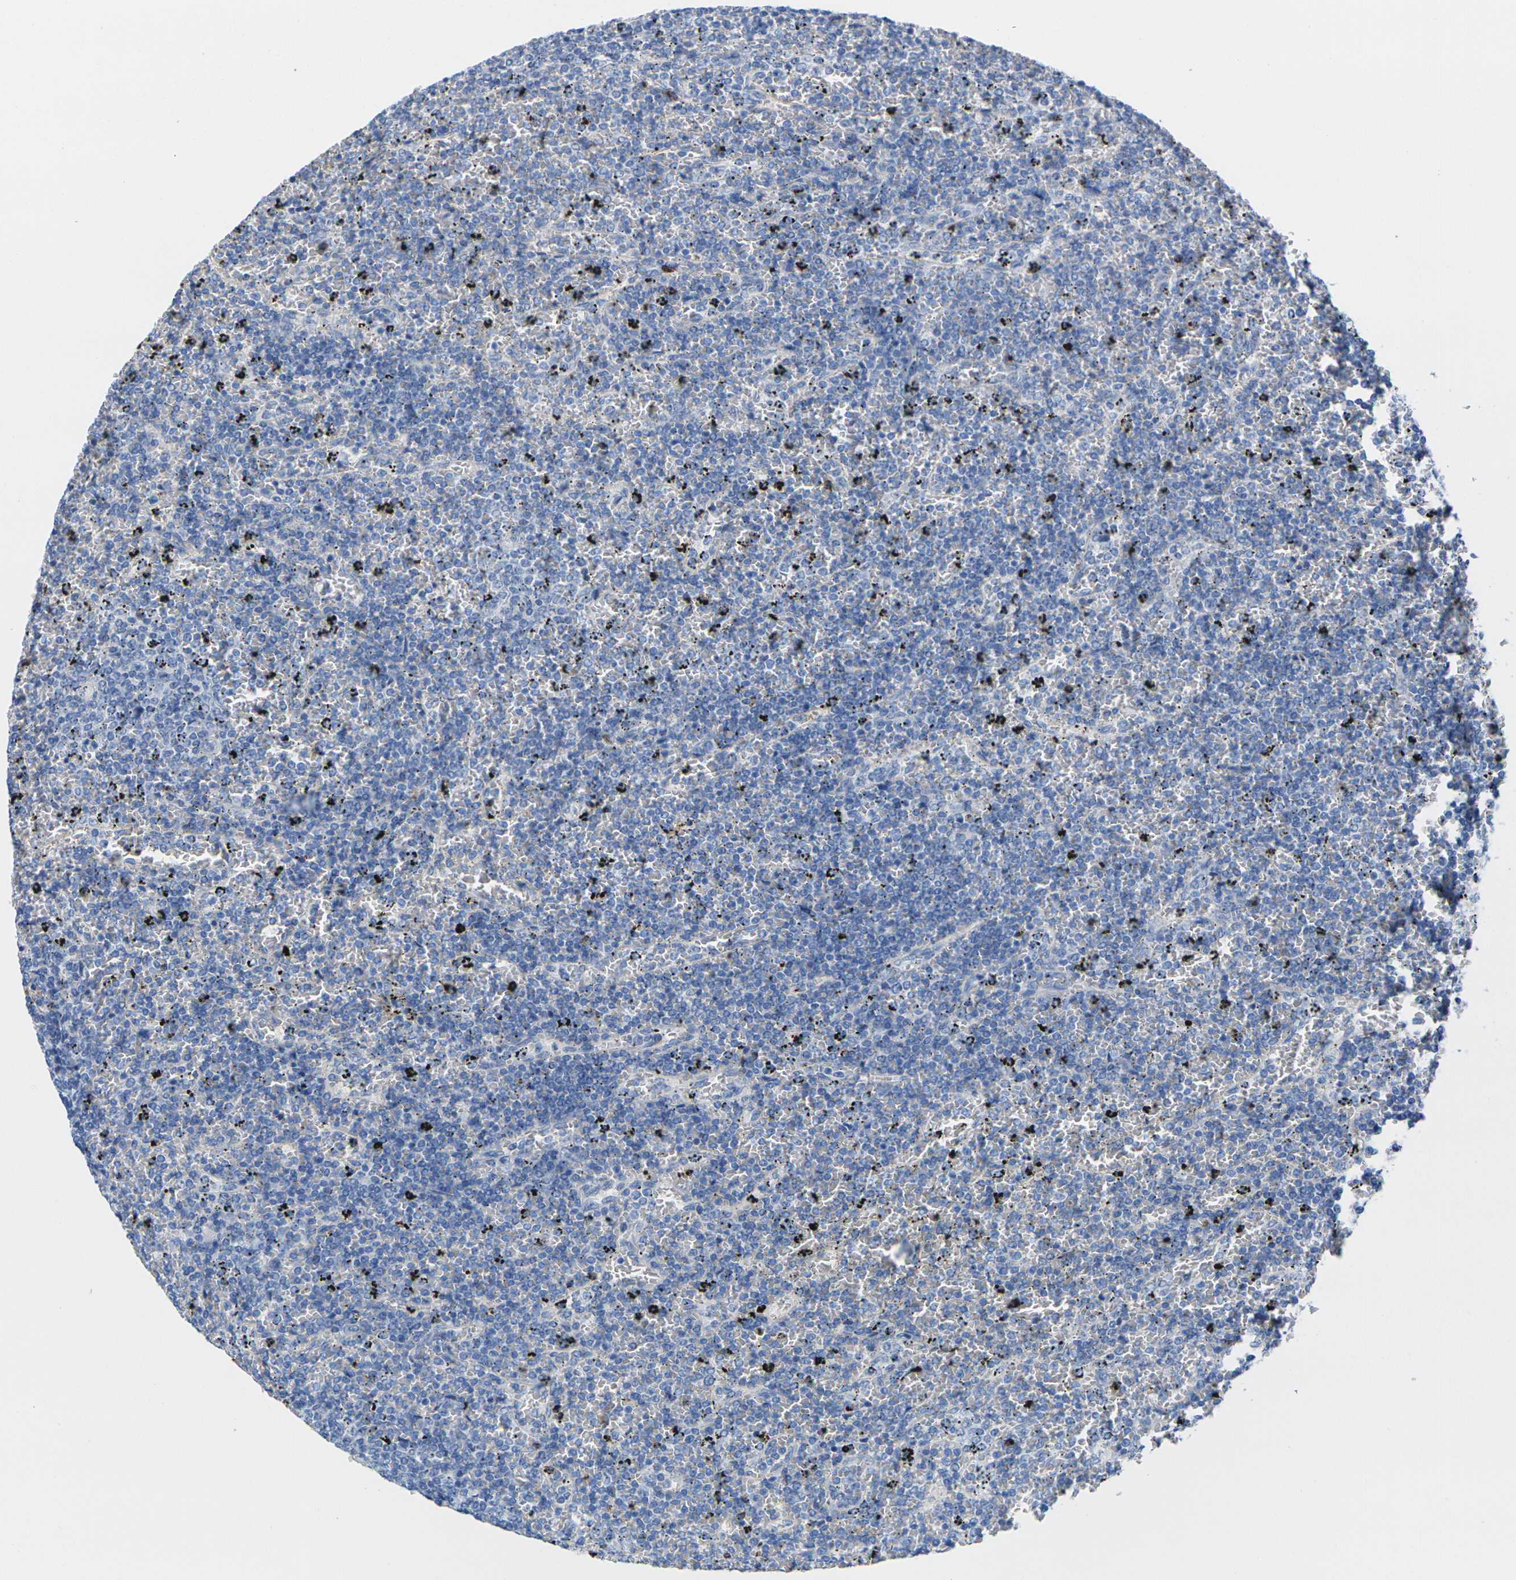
{"staining": {"intensity": "negative", "quantity": "none", "location": "none"}, "tissue": "lymphoma", "cell_type": "Tumor cells", "image_type": "cancer", "snomed": [{"axis": "morphology", "description": "Malignant lymphoma, non-Hodgkin's type, Low grade"}, {"axis": "topography", "description": "Spleen"}], "caption": "Immunohistochemical staining of lymphoma shows no significant expression in tumor cells. (Immunohistochemistry (ihc), brightfield microscopy, high magnification).", "gene": "CNN1", "patient": {"sex": "female", "age": 77}}